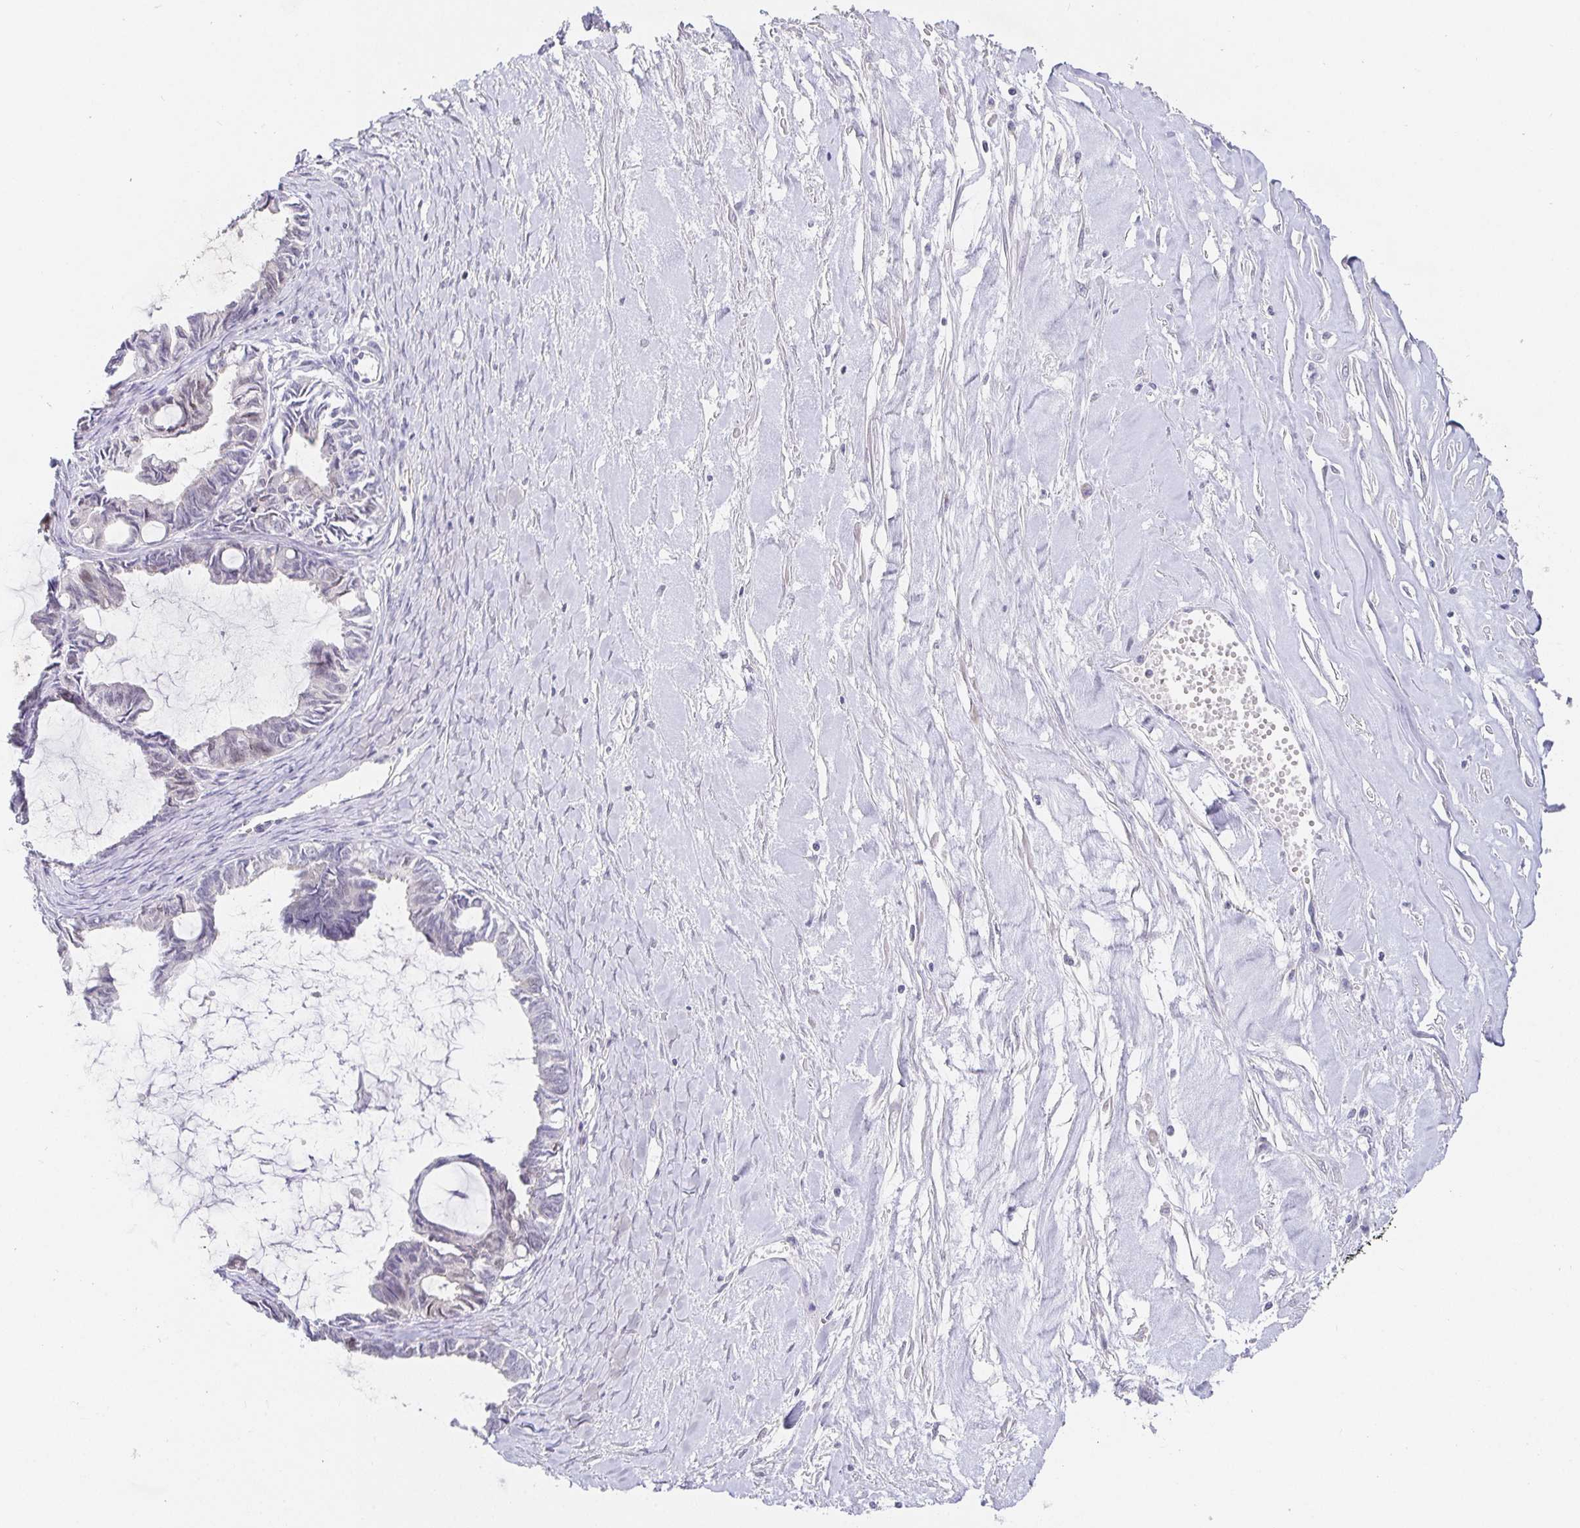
{"staining": {"intensity": "negative", "quantity": "none", "location": "none"}, "tissue": "ovarian cancer", "cell_type": "Tumor cells", "image_type": "cancer", "snomed": [{"axis": "morphology", "description": "Cystadenocarcinoma, mucinous, NOS"}, {"axis": "topography", "description": "Ovary"}], "caption": "High power microscopy image of an immunohistochemistry histopathology image of ovarian mucinous cystadenocarcinoma, revealing no significant staining in tumor cells. (Immunohistochemistry, brightfield microscopy, high magnification).", "gene": "PDX1", "patient": {"sex": "female", "age": 61}}